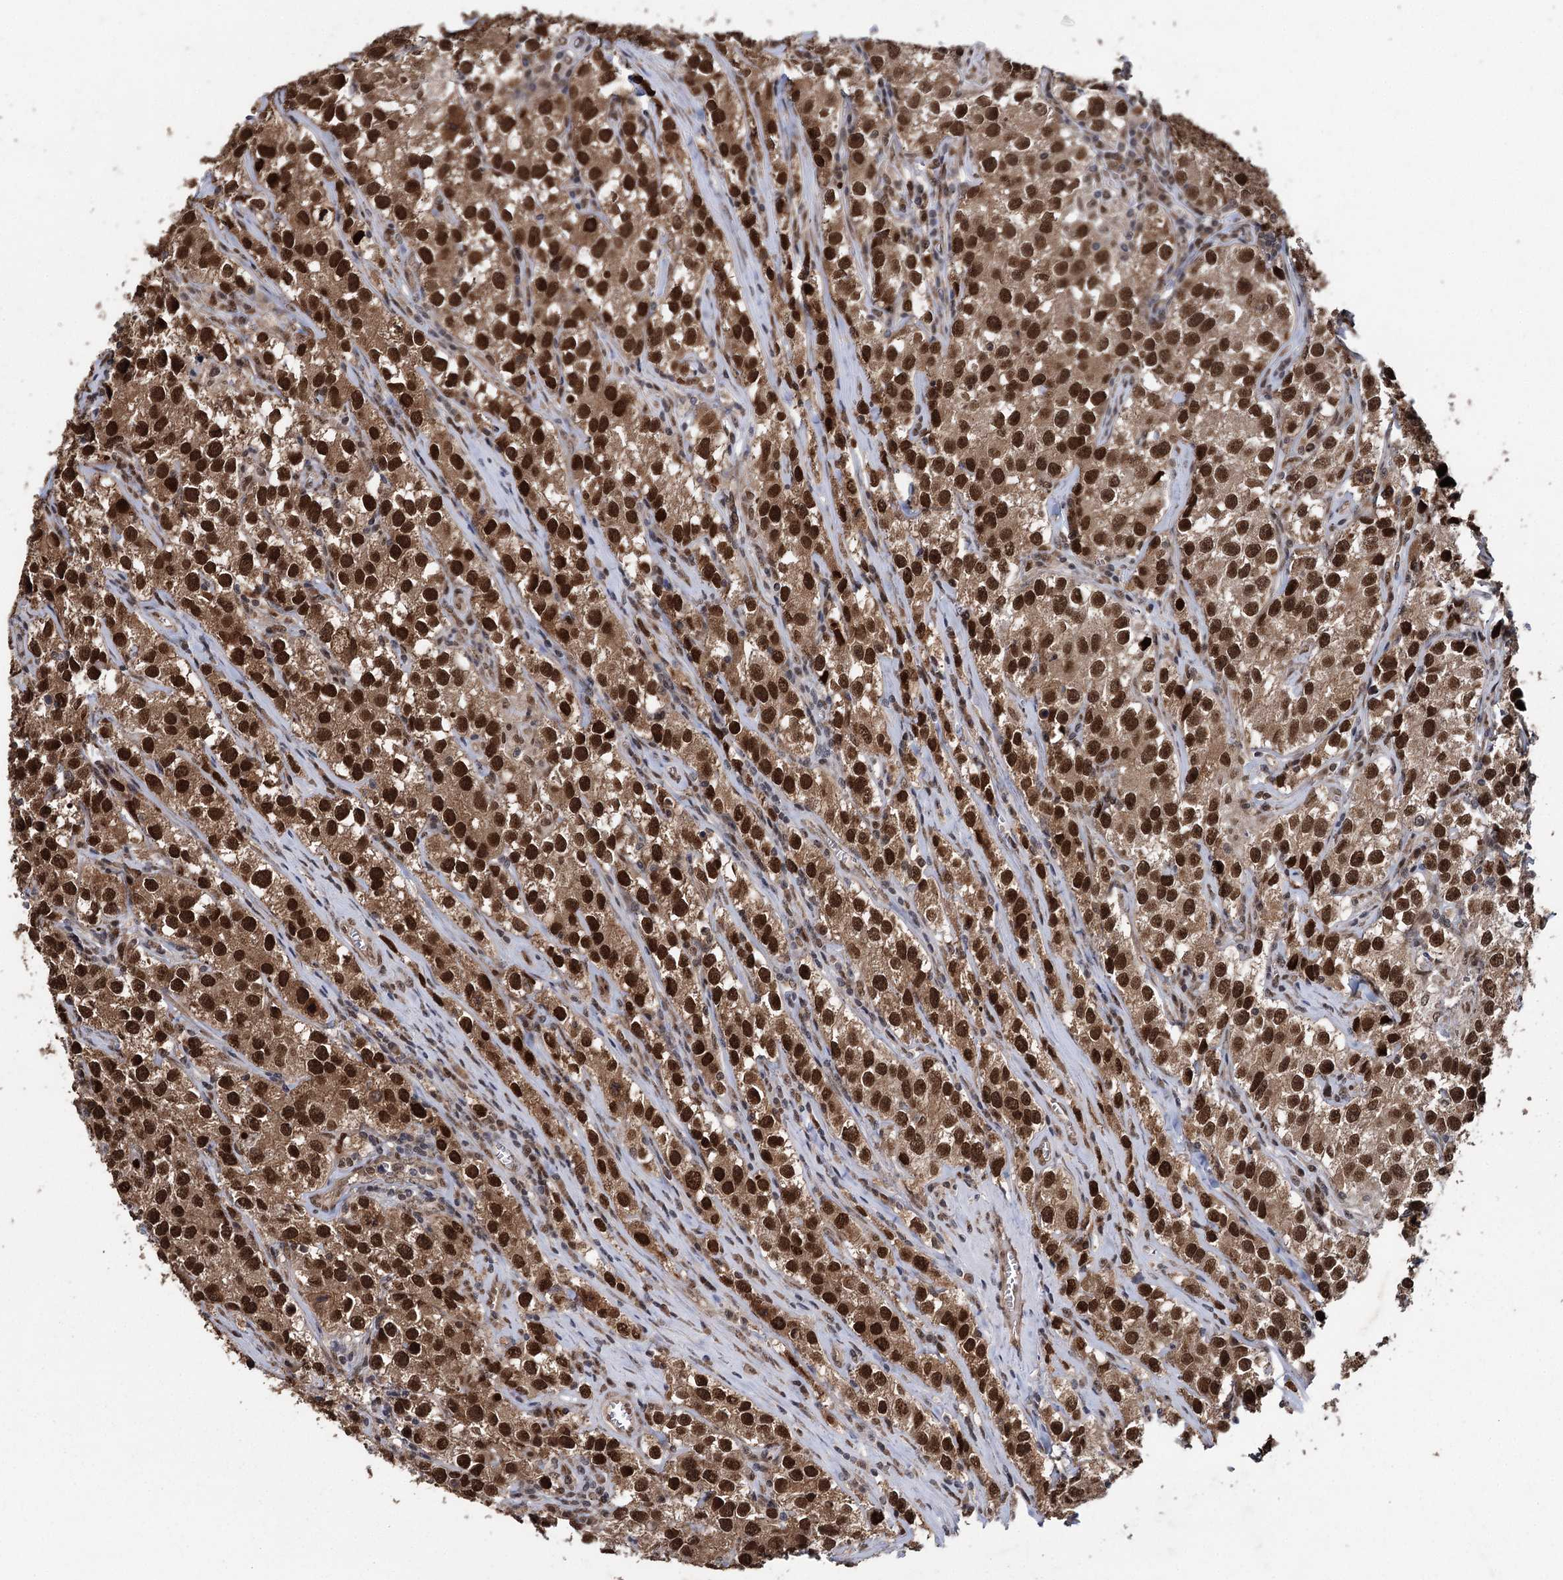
{"staining": {"intensity": "strong", "quantity": ">75%", "location": "cytoplasmic/membranous,nuclear"}, "tissue": "testis cancer", "cell_type": "Tumor cells", "image_type": "cancer", "snomed": [{"axis": "morphology", "description": "Seminoma, NOS"}, {"axis": "morphology", "description": "Carcinoma, Embryonal, NOS"}, {"axis": "topography", "description": "Testis"}], "caption": "Testis cancer (seminoma) tissue displays strong cytoplasmic/membranous and nuclear positivity in approximately >75% of tumor cells, visualized by immunohistochemistry. (DAB = brown stain, brightfield microscopy at high magnification).", "gene": "MYG1", "patient": {"sex": "male", "age": 43}}